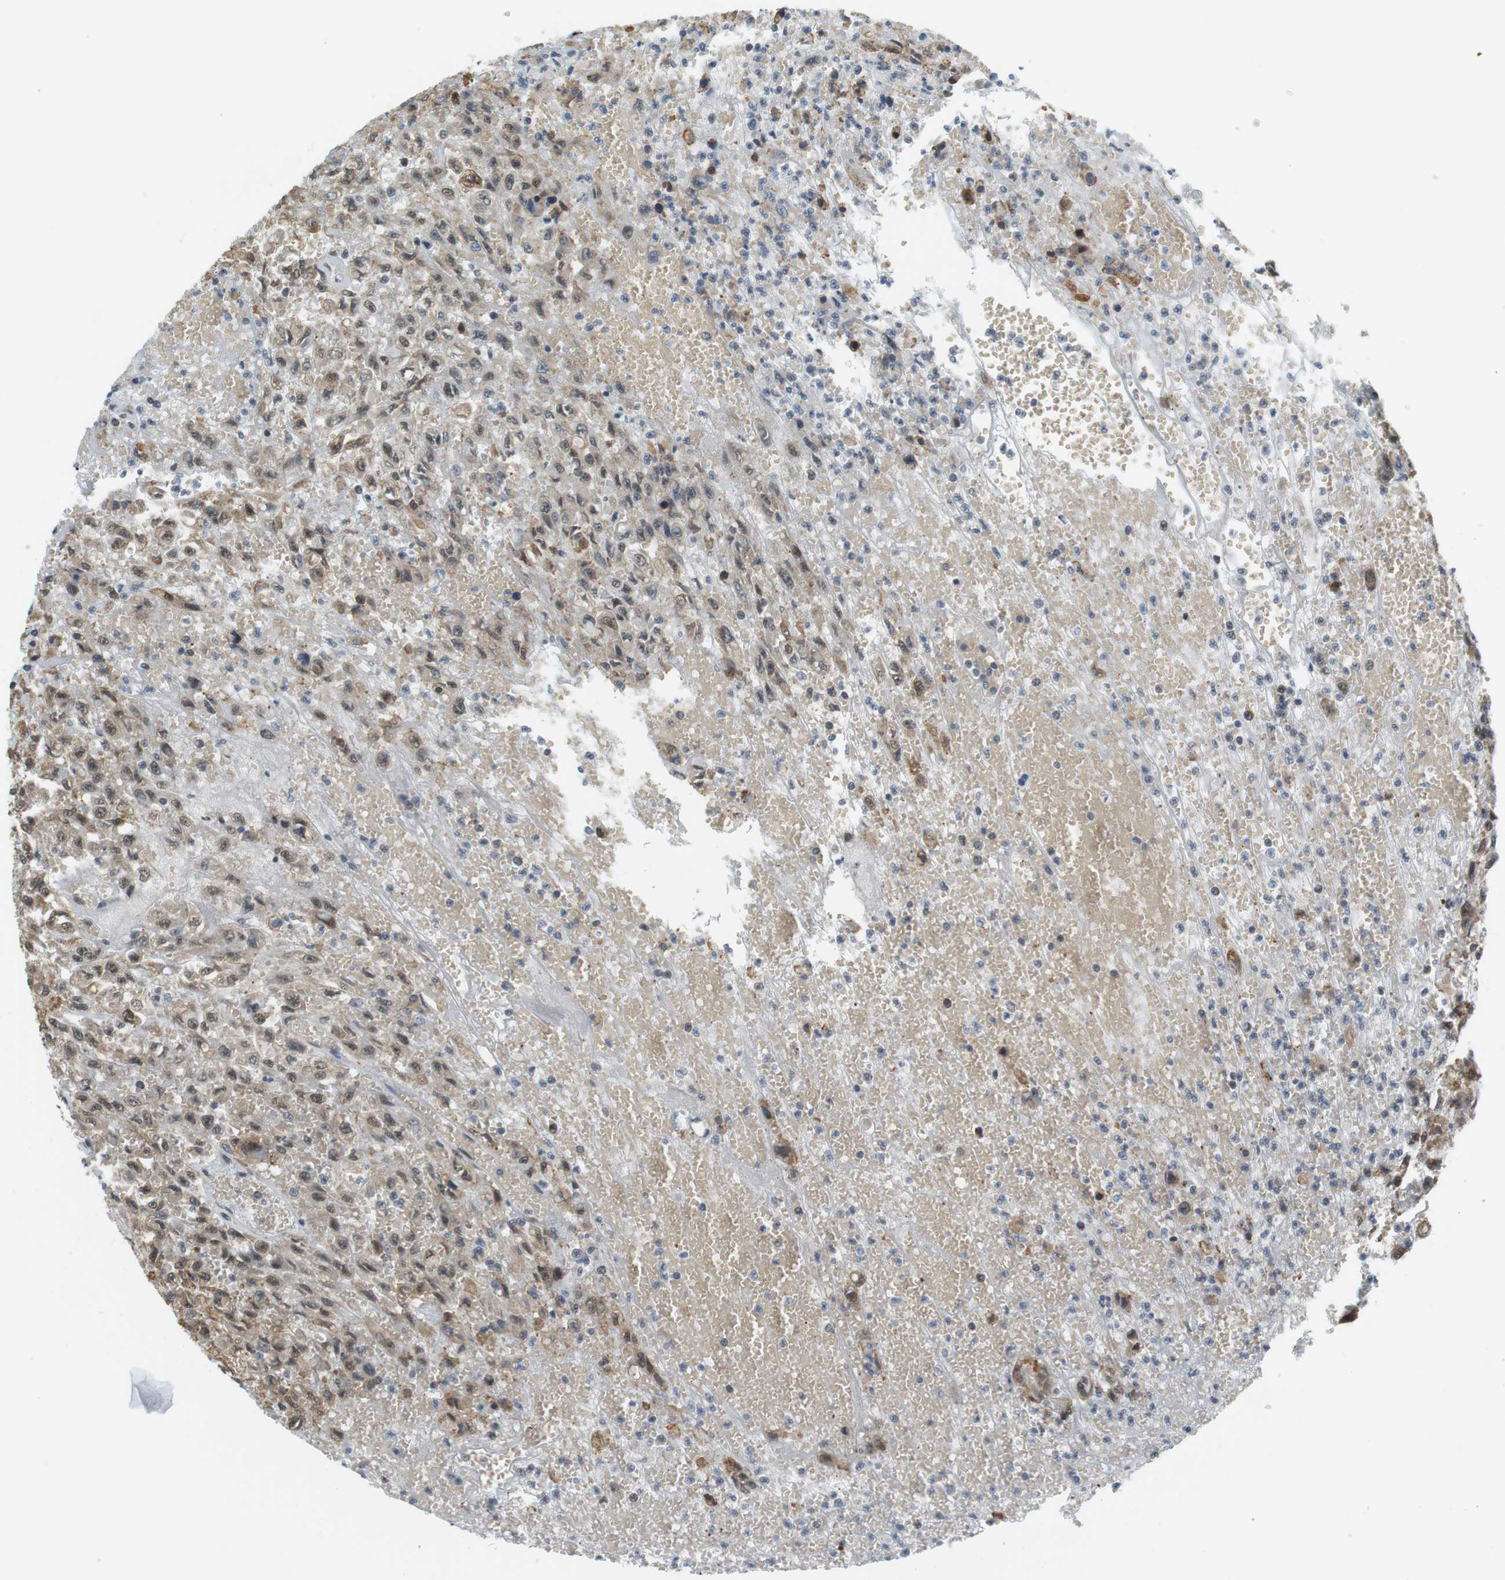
{"staining": {"intensity": "moderate", "quantity": ">75%", "location": "nuclear"}, "tissue": "urothelial cancer", "cell_type": "Tumor cells", "image_type": "cancer", "snomed": [{"axis": "morphology", "description": "Urothelial carcinoma, High grade"}, {"axis": "topography", "description": "Urinary bladder"}], "caption": "Protein expression analysis of urothelial cancer demonstrates moderate nuclear positivity in about >75% of tumor cells.", "gene": "RNF38", "patient": {"sex": "male", "age": 46}}